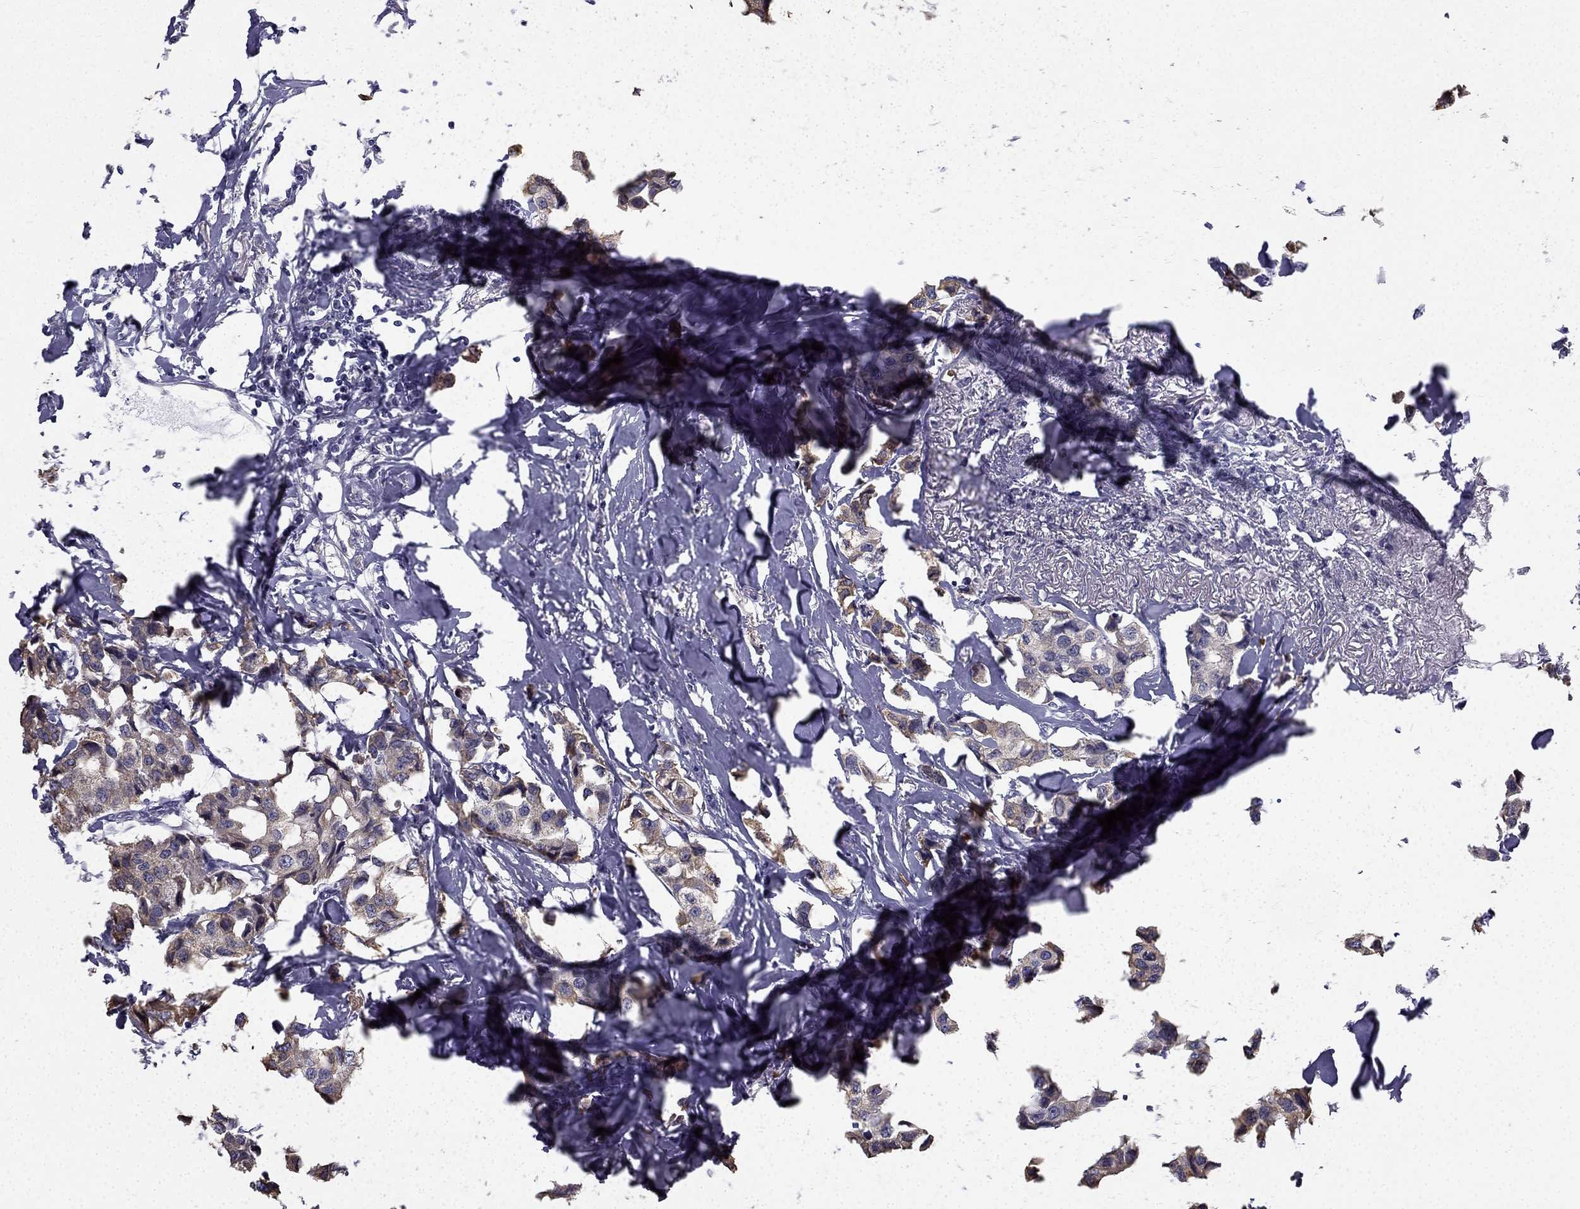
{"staining": {"intensity": "weak", "quantity": ">75%", "location": "cytoplasmic/membranous"}, "tissue": "breast cancer", "cell_type": "Tumor cells", "image_type": "cancer", "snomed": [{"axis": "morphology", "description": "Duct carcinoma"}, {"axis": "topography", "description": "Breast"}], "caption": "Breast cancer stained with DAB (3,3'-diaminobenzidine) immunohistochemistry (IHC) displays low levels of weak cytoplasmic/membranous staining in about >75% of tumor cells. (DAB (3,3'-diaminobenzidine) IHC, brown staining for protein, blue staining for nuclei).", "gene": "CCDC40", "patient": {"sex": "female", "age": 80}}